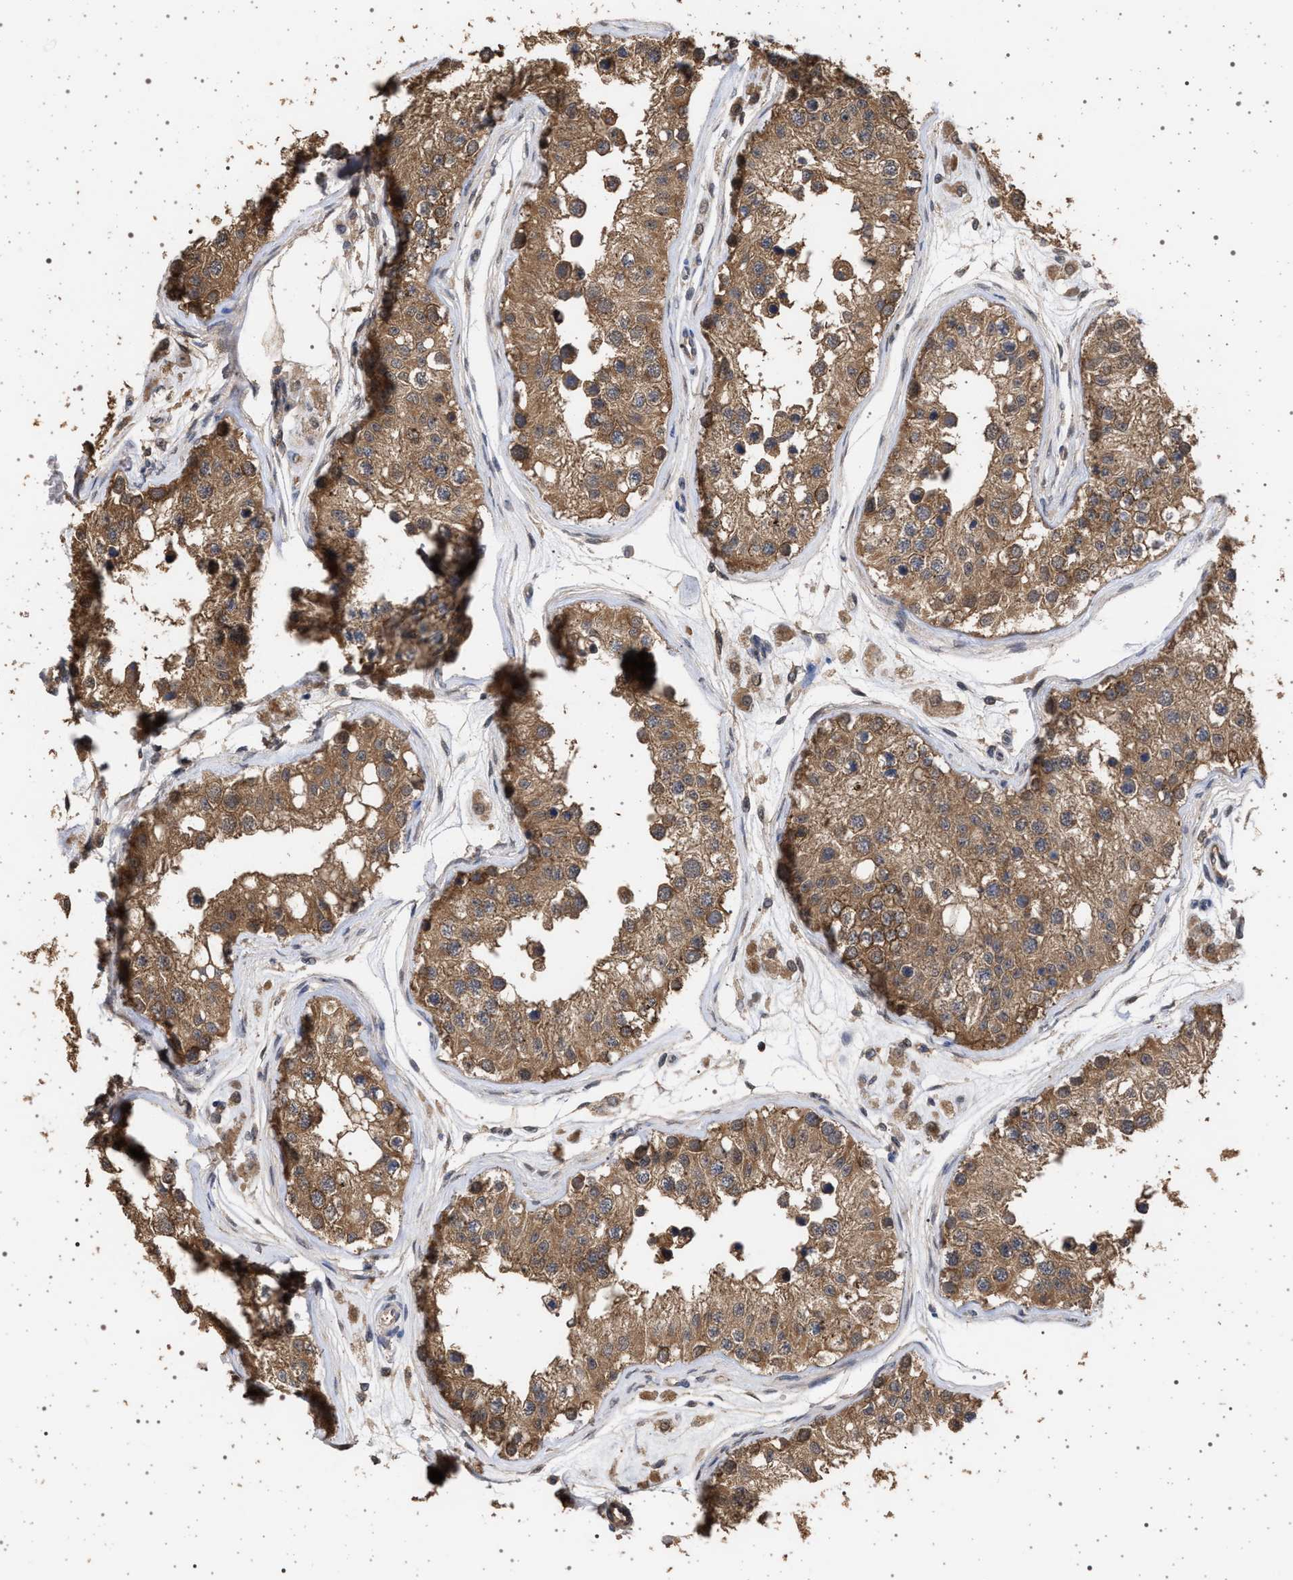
{"staining": {"intensity": "strong", "quantity": ">75%", "location": "cytoplasmic/membranous"}, "tissue": "testis", "cell_type": "Cells in seminiferous ducts", "image_type": "normal", "snomed": [{"axis": "morphology", "description": "Normal tissue, NOS"}, {"axis": "morphology", "description": "Adenocarcinoma, metastatic, NOS"}, {"axis": "topography", "description": "Testis"}], "caption": "A histopathology image of human testis stained for a protein exhibits strong cytoplasmic/membranous brown staining in cells in seminiferous ducts.", "gene": "IFT20", "patient": {"sex": "male", "age": 26}}